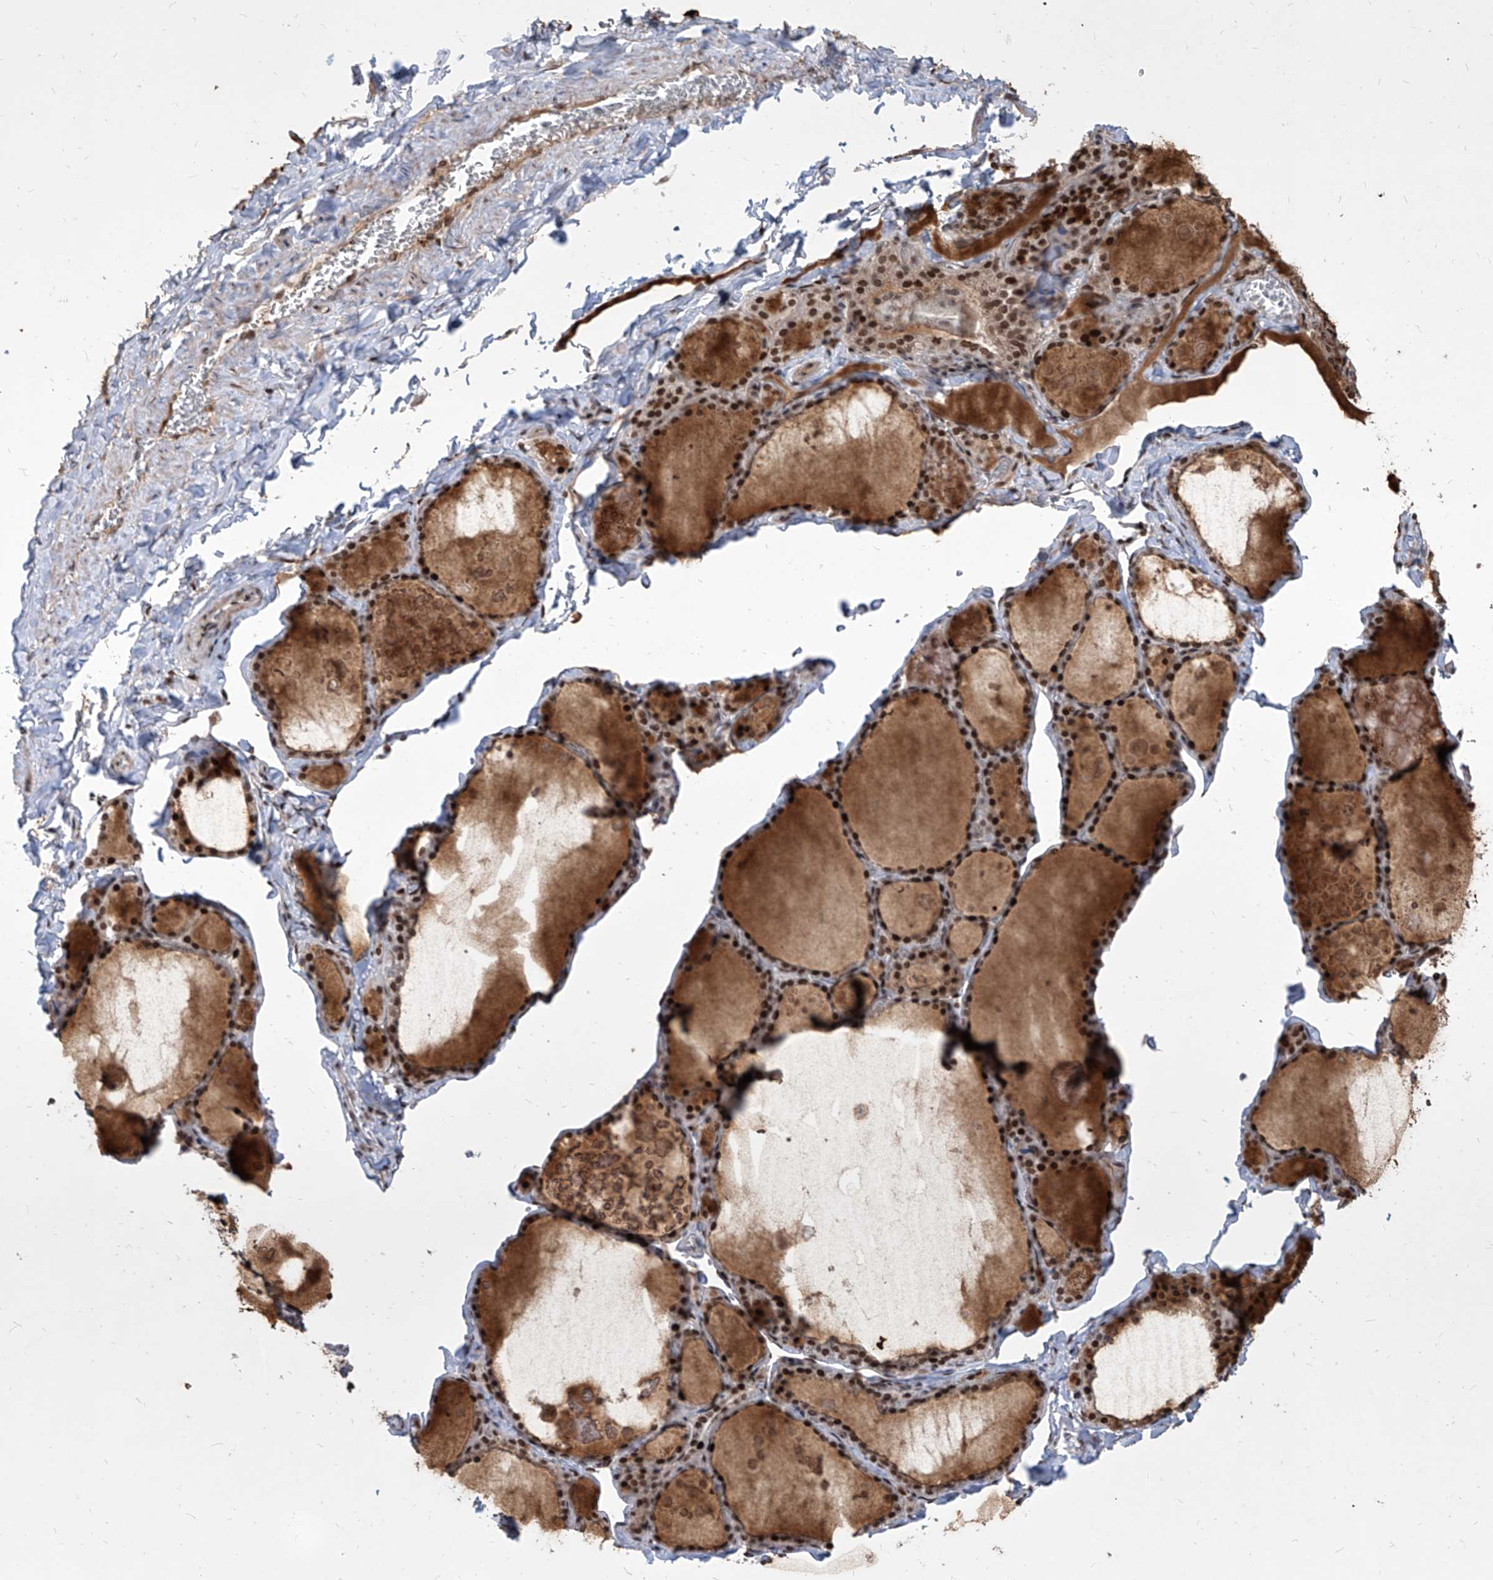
{"staining": {"intensity": "strong", "quantity": ">75%", "location": "nuclear"}, "tissue": "thyroid gland", "cell_type": "Glandular cells", "image_type": "normal", "snomed": [{"axis": "morphology", "description": "Normal tissue, NOS"}, {"axis": "topography", "description": "Thyroid gland"}], "caption": "Immunohistochemical staining of unremarkable thyroid gland displays high levels of strong nuclear positivity in approximately >75% of glandular cells.", "gene": "IRF2", "patient": {"sex": "male", "age": 56}}